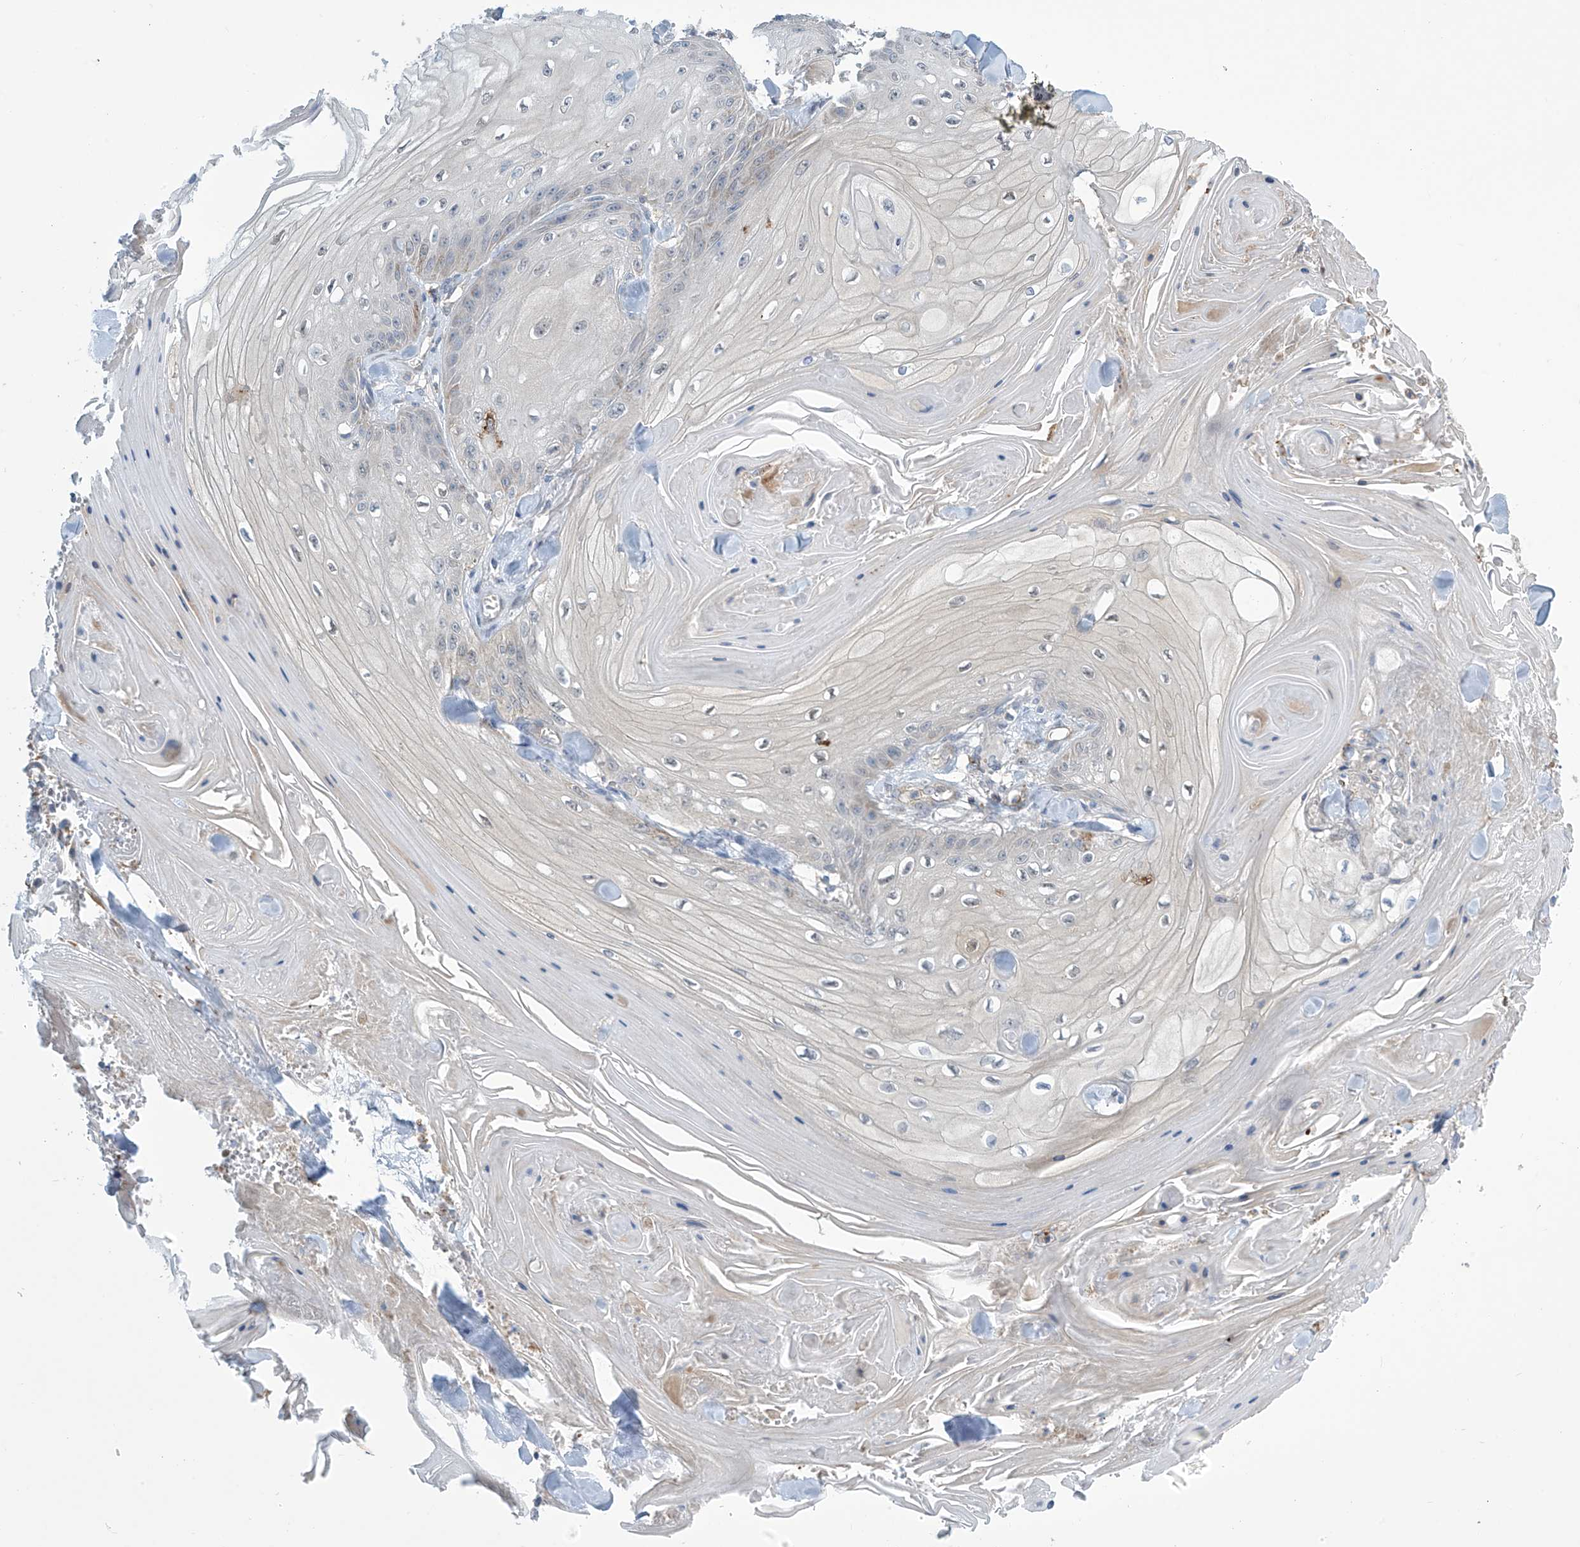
{"staining": {"intensity": "negative", "quantity": "none", "location": "none"}, "tissue": "skin cancer", "cell_type": "Tumor cells", "image_type": "cancer", "snomed": [{"axis": "morphology", "description": "Squamous cell carcinoma, NOS"}, {"axis": "topography", "description": "Skin"}], "caption": "A high-resolution image shows IHC staining of squamous cell carcinoma (skin), which exhibits no significant staining in tumor cells.", "gene": "IBA57", "patient": {"sex": "male", "age": 74}}